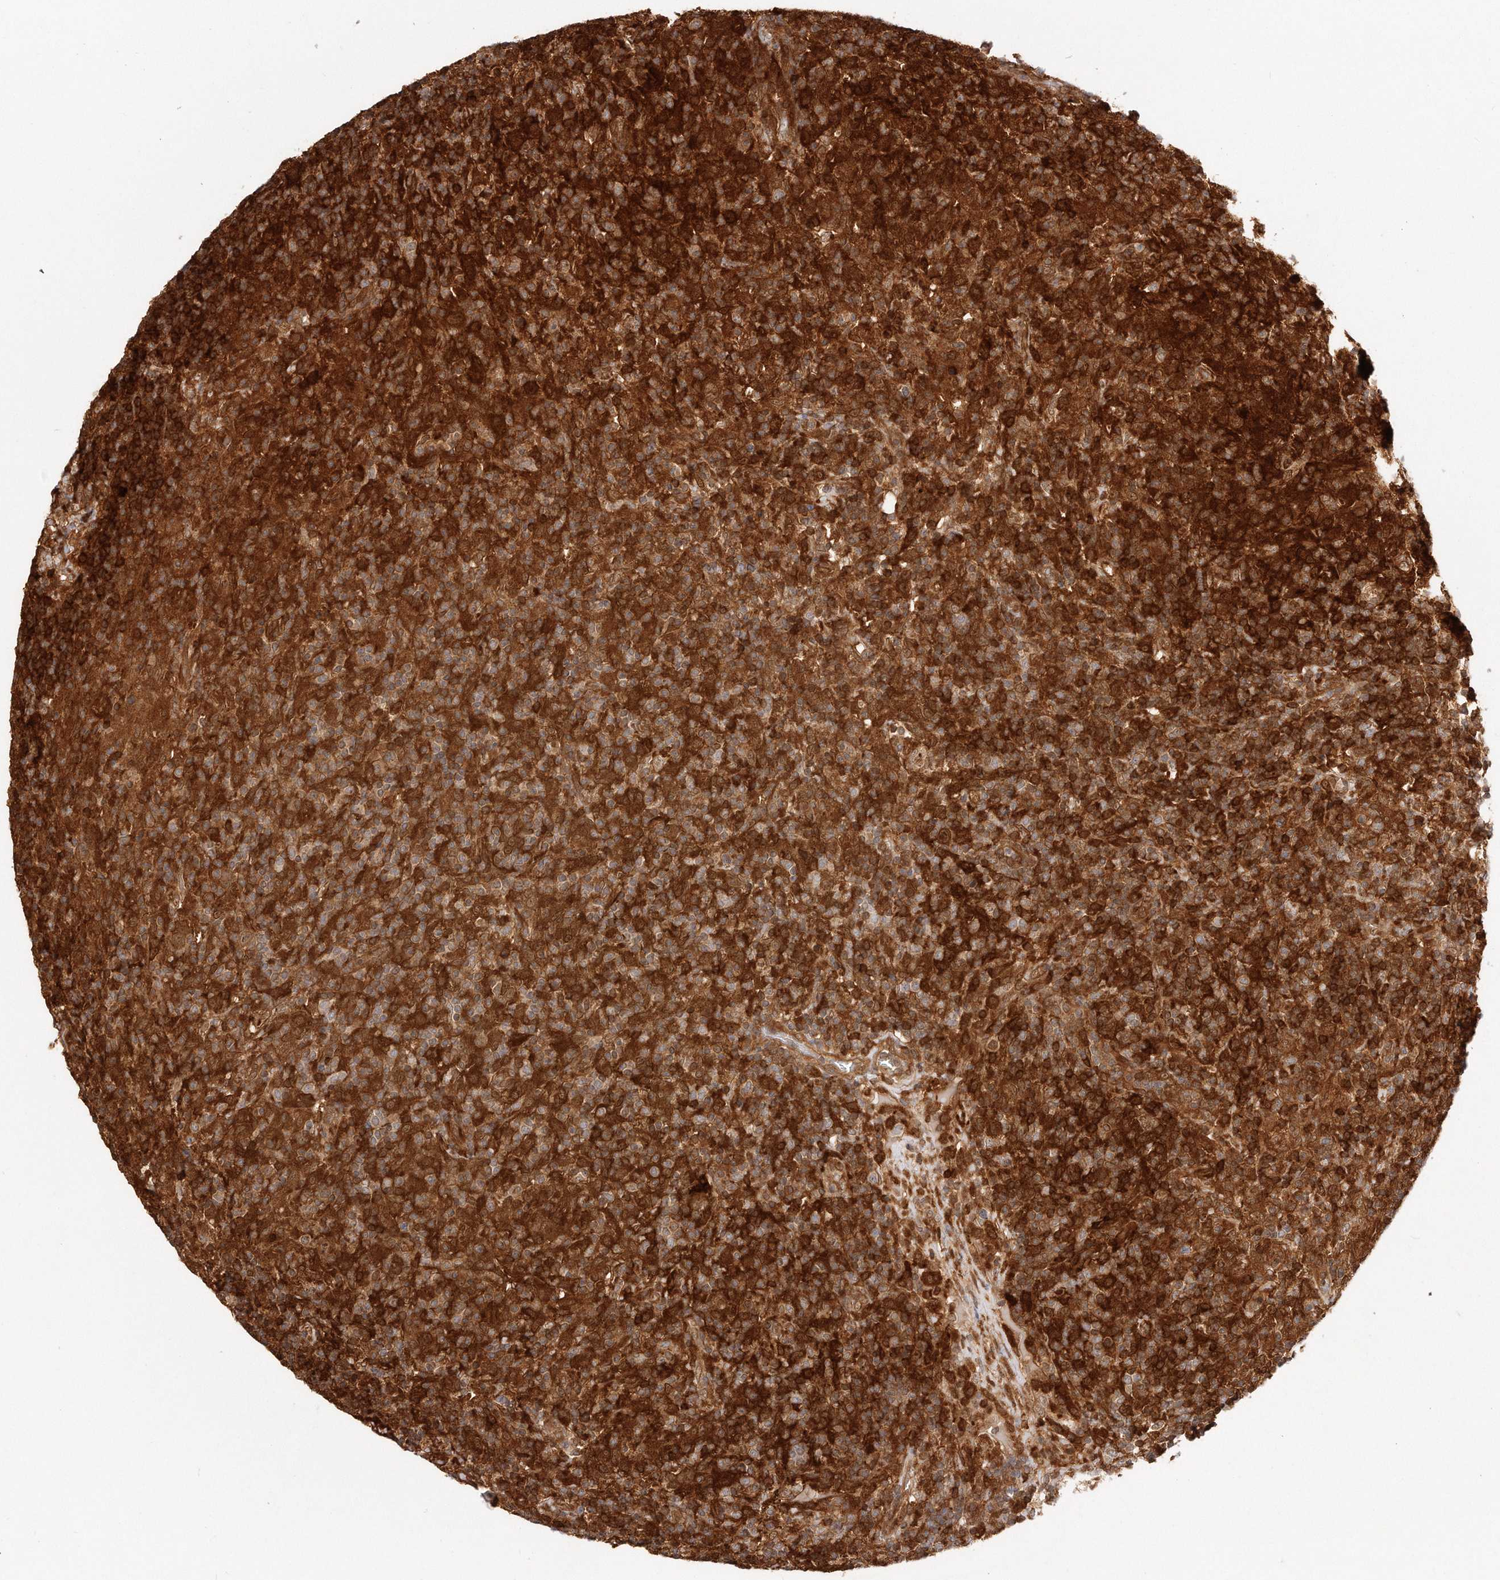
{"staining": {"intensity": "moderate", "quantity": ">75%", "location": "cytoplasmic/membranous,nuclear"}, "tissue": "lymphoma", "cell_type": "Tumor cells", "image_type": "cancer", "snomed": [{"axis": "morphology", "description": "Hodgkin's disease, NOS"}, {"axis": "topography", "description": "Lymph node"}], "caption": "There is medium levels of moderate cytoplasmic/membranous and nuclear positivity in tumor cells of lymphoma, as demonstrated by immunohistochemical staining (brown color).", "gene": "GBP4", "patient": {"sex": "male", "age": 70}}